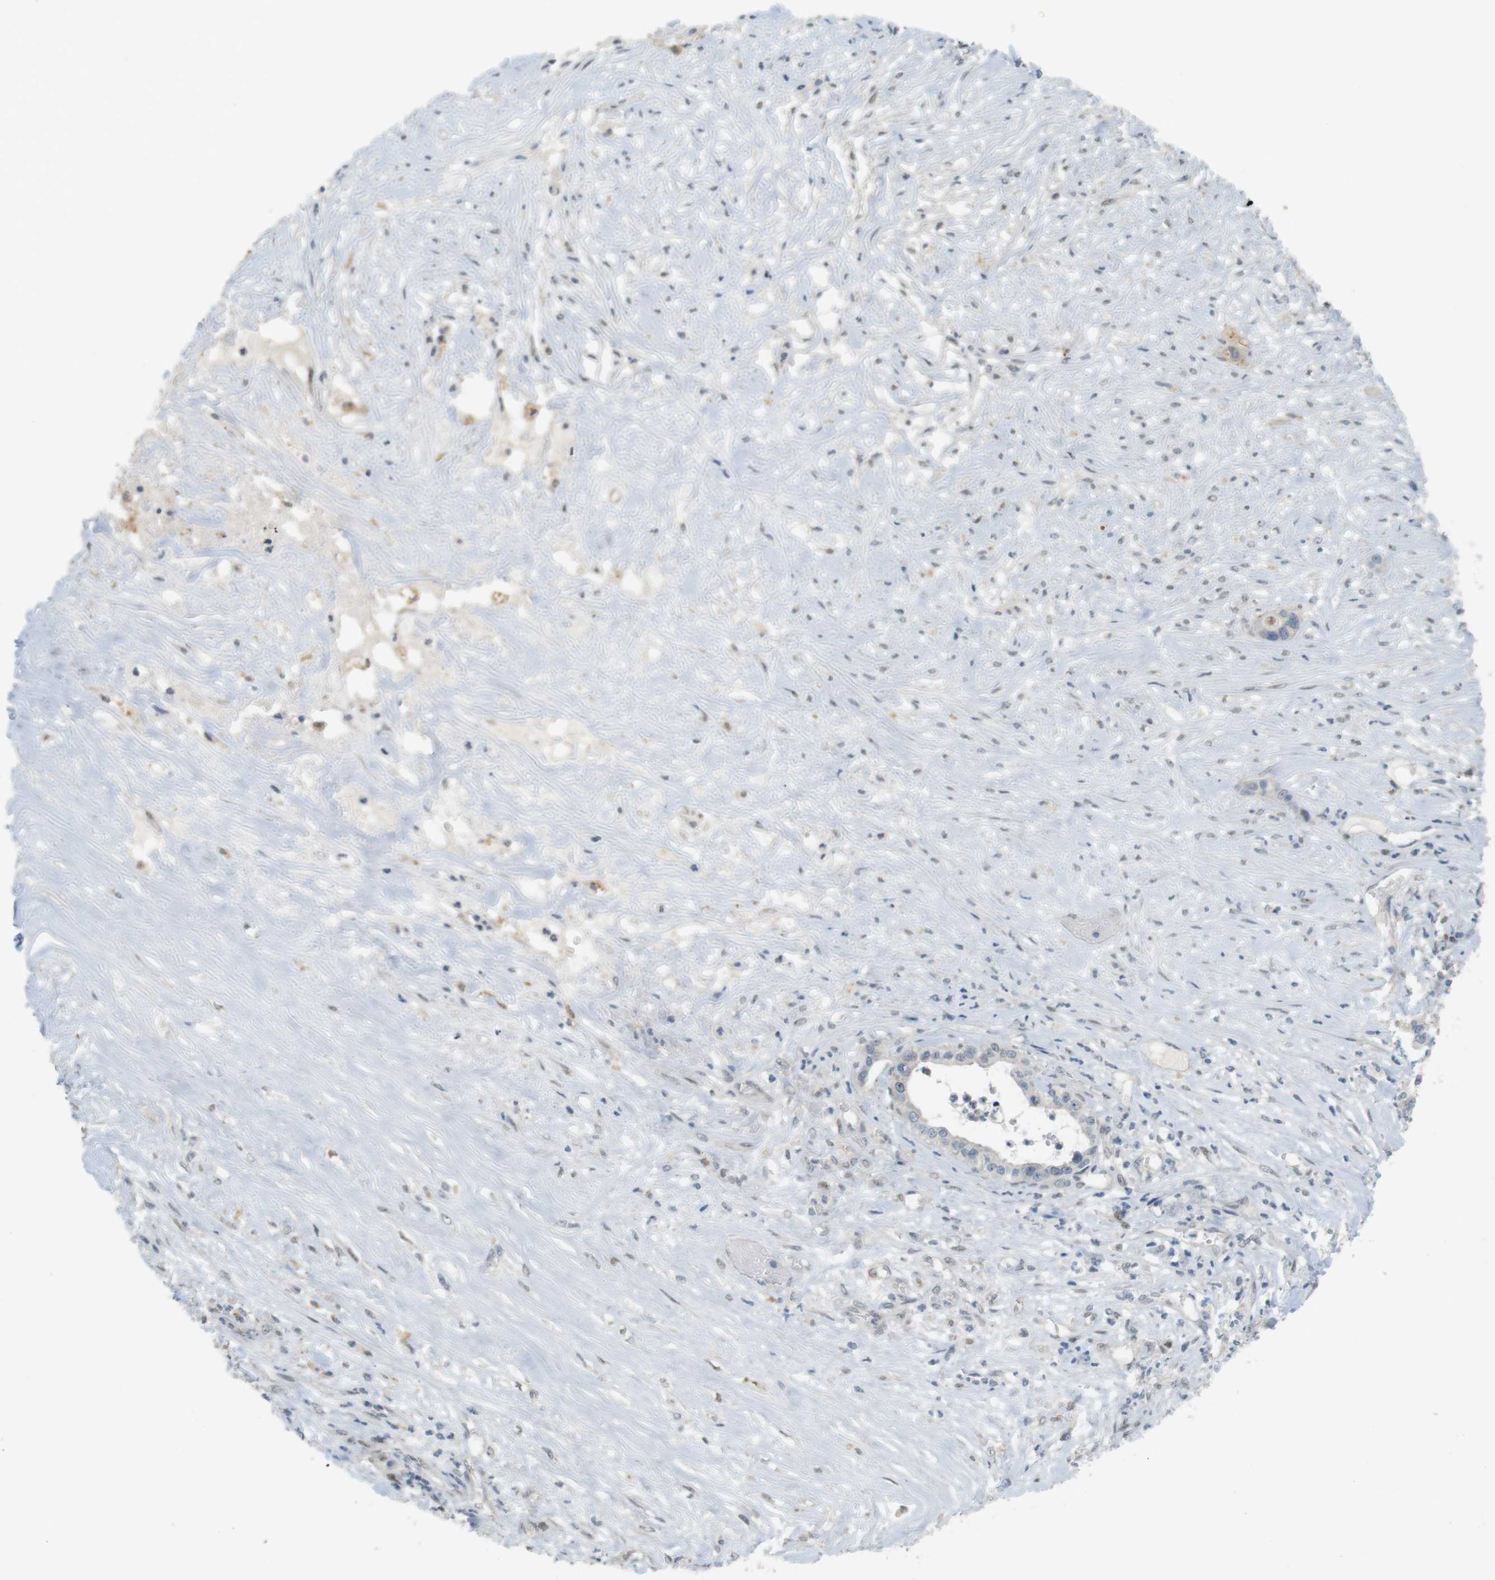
{"staining": {"intensity": "negative", "quantity": "none", "location": "none"}, "tissue": "liver cancer", "cell_type": "Tumor cells", "image_type": "cancer", "snomed": [{"axis": "morphology", "description": "Cholangiocarcinoma"}, {"axis": "topography", "description": "Liver"}], "caption": "IHC of liver cancer (cholangiocarcinoma) displays no positivity in tumor cells.", "gene": "CREB3L2", "patient": {"sex": "female", "age": 61}}